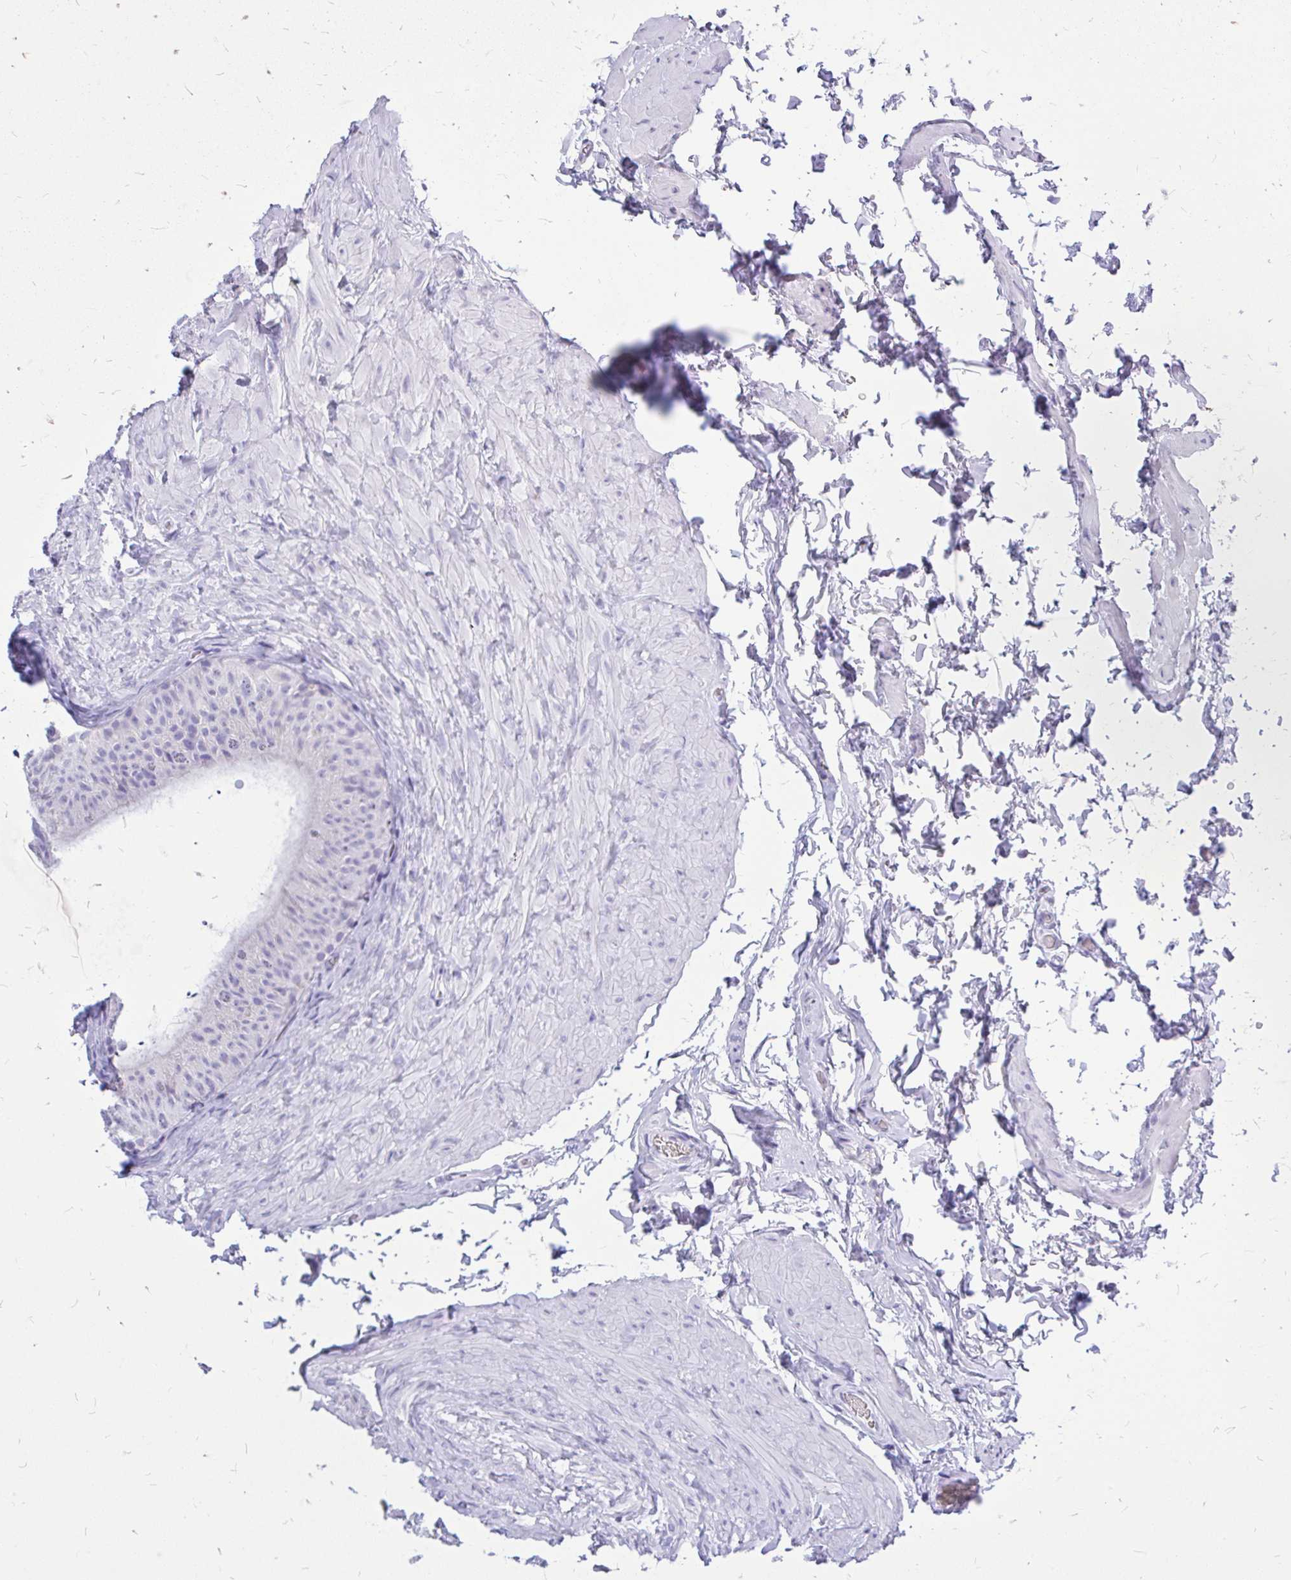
{"staining": {"intensity": "negative", "quantity": "none", "location": "none"}, "tissue": "epididymis", "cell_type": "Glandular cells", "image_type": "normal", "snomed": [{"axis": "morphology", "description": "Normal tissue, NOS"}, {"axis": "topography", "description": "Epididymis, spermatic cord, NOS"}, {"axis": "topography", "description": "Epididymis"}], "caption": "Immunohistochemistry (IHC) micrograph of normal epididymis: human epididymis stained with DAB reveals no significant protein expression in glandular cells. (Brightfield microscopy of DAB immunohistochemistry (IHC) at high magnification).", "gene": "MAP1LC3A", "patient": {"sex": "male", "age": 31}}